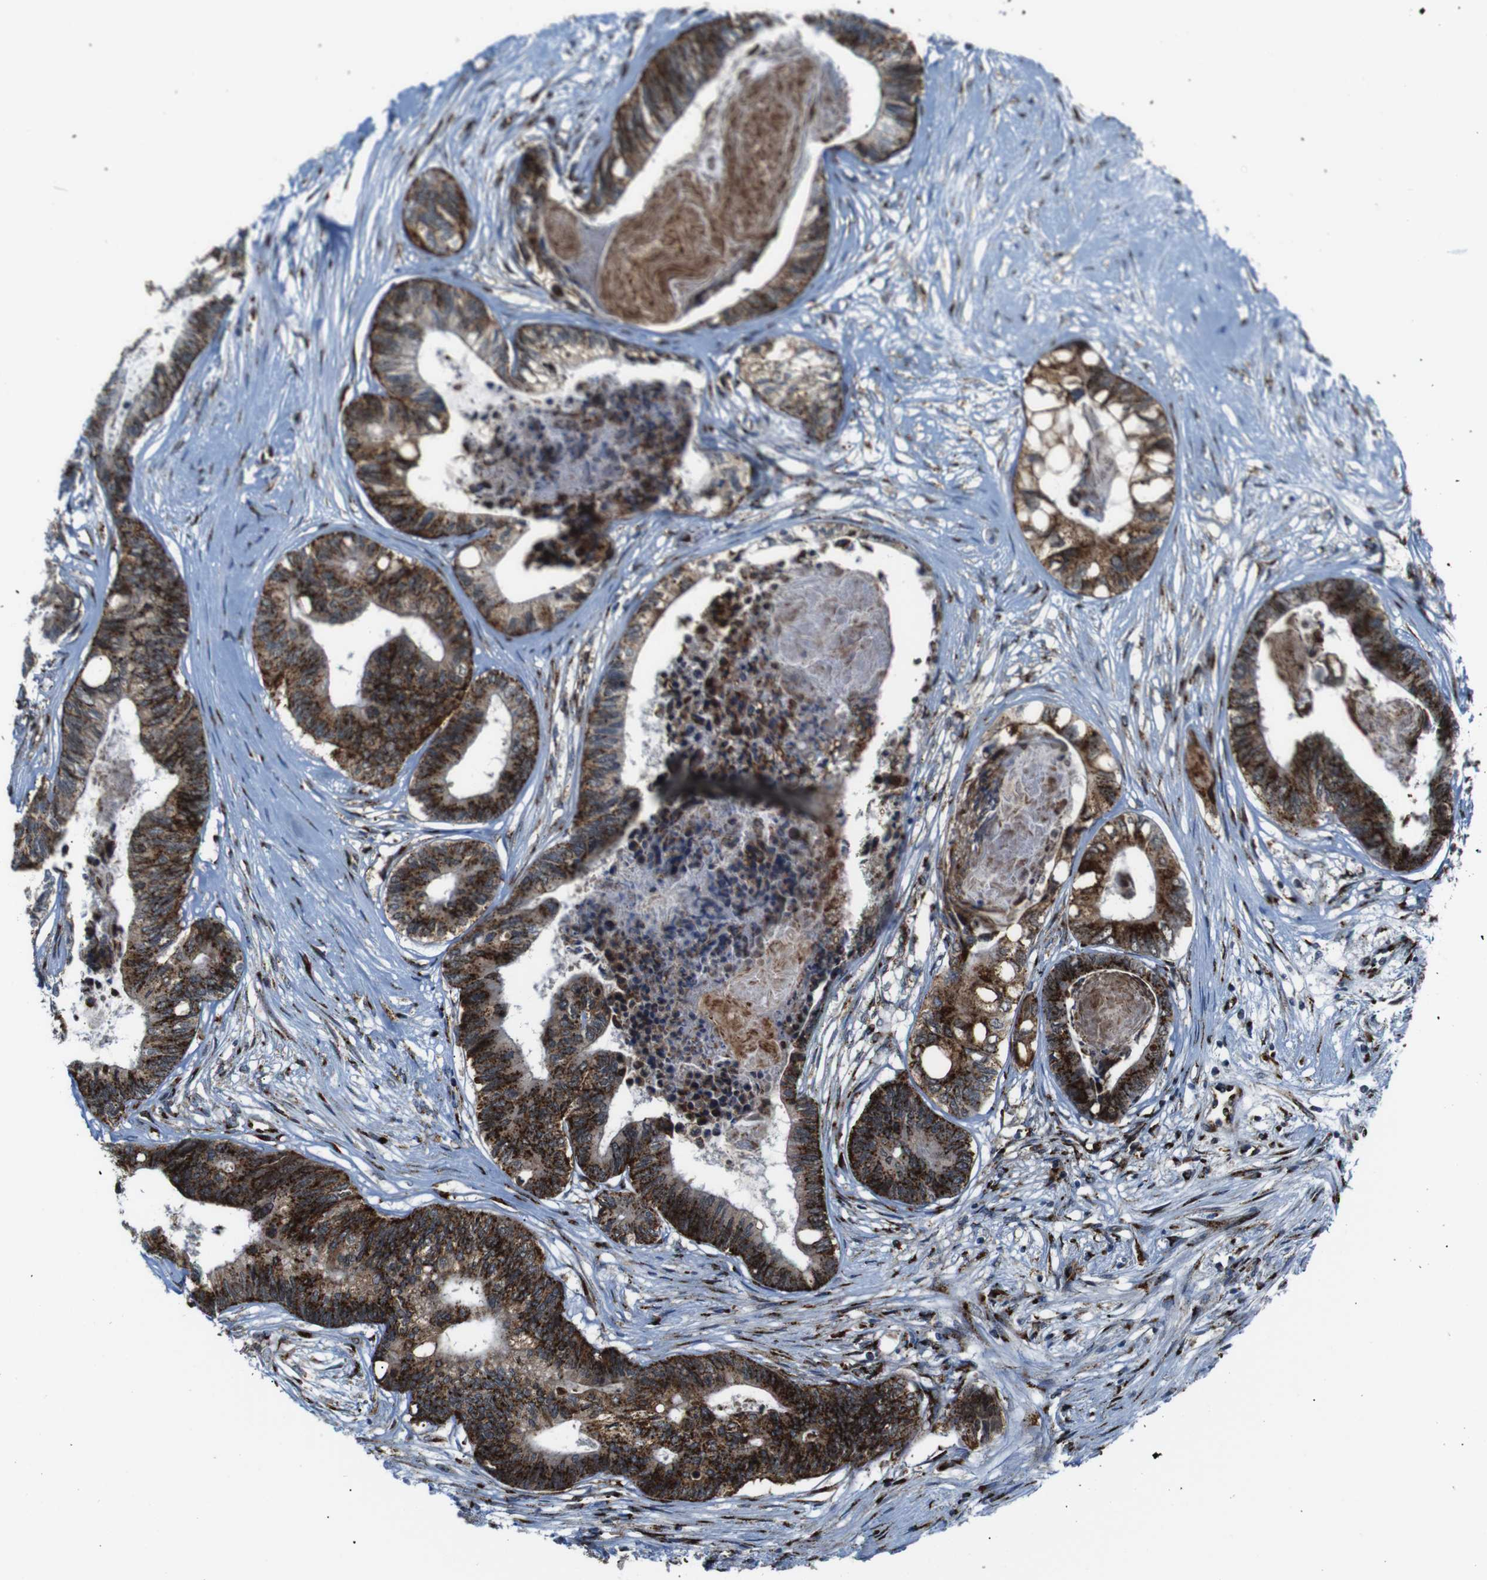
{"staining": {"intensity": "strong", "quantity": ">75%", "location": "cytoplasmic/membranous"}, "tissue": "colorectal cancer", "cell_type": "Tumor cells", "image_type": "cancer", "snomed": [{"axis": "morphology", "description": "Adenocarcinoma, NOS"}, {"axis": "topography", "description": "Rectum"}], "caption": "This histopathology image exhibits colorectal cancer (adenocarcinoma) stained with immunohistochemistry (IHC) to label a protein in brown. The cytoplasmic/membranous of tumor cells show strong positivity for the protein. Nuclei are counter-stained blue.", "gene": "TGOLN2", "patient": {"sex": "male", "age": 63}}